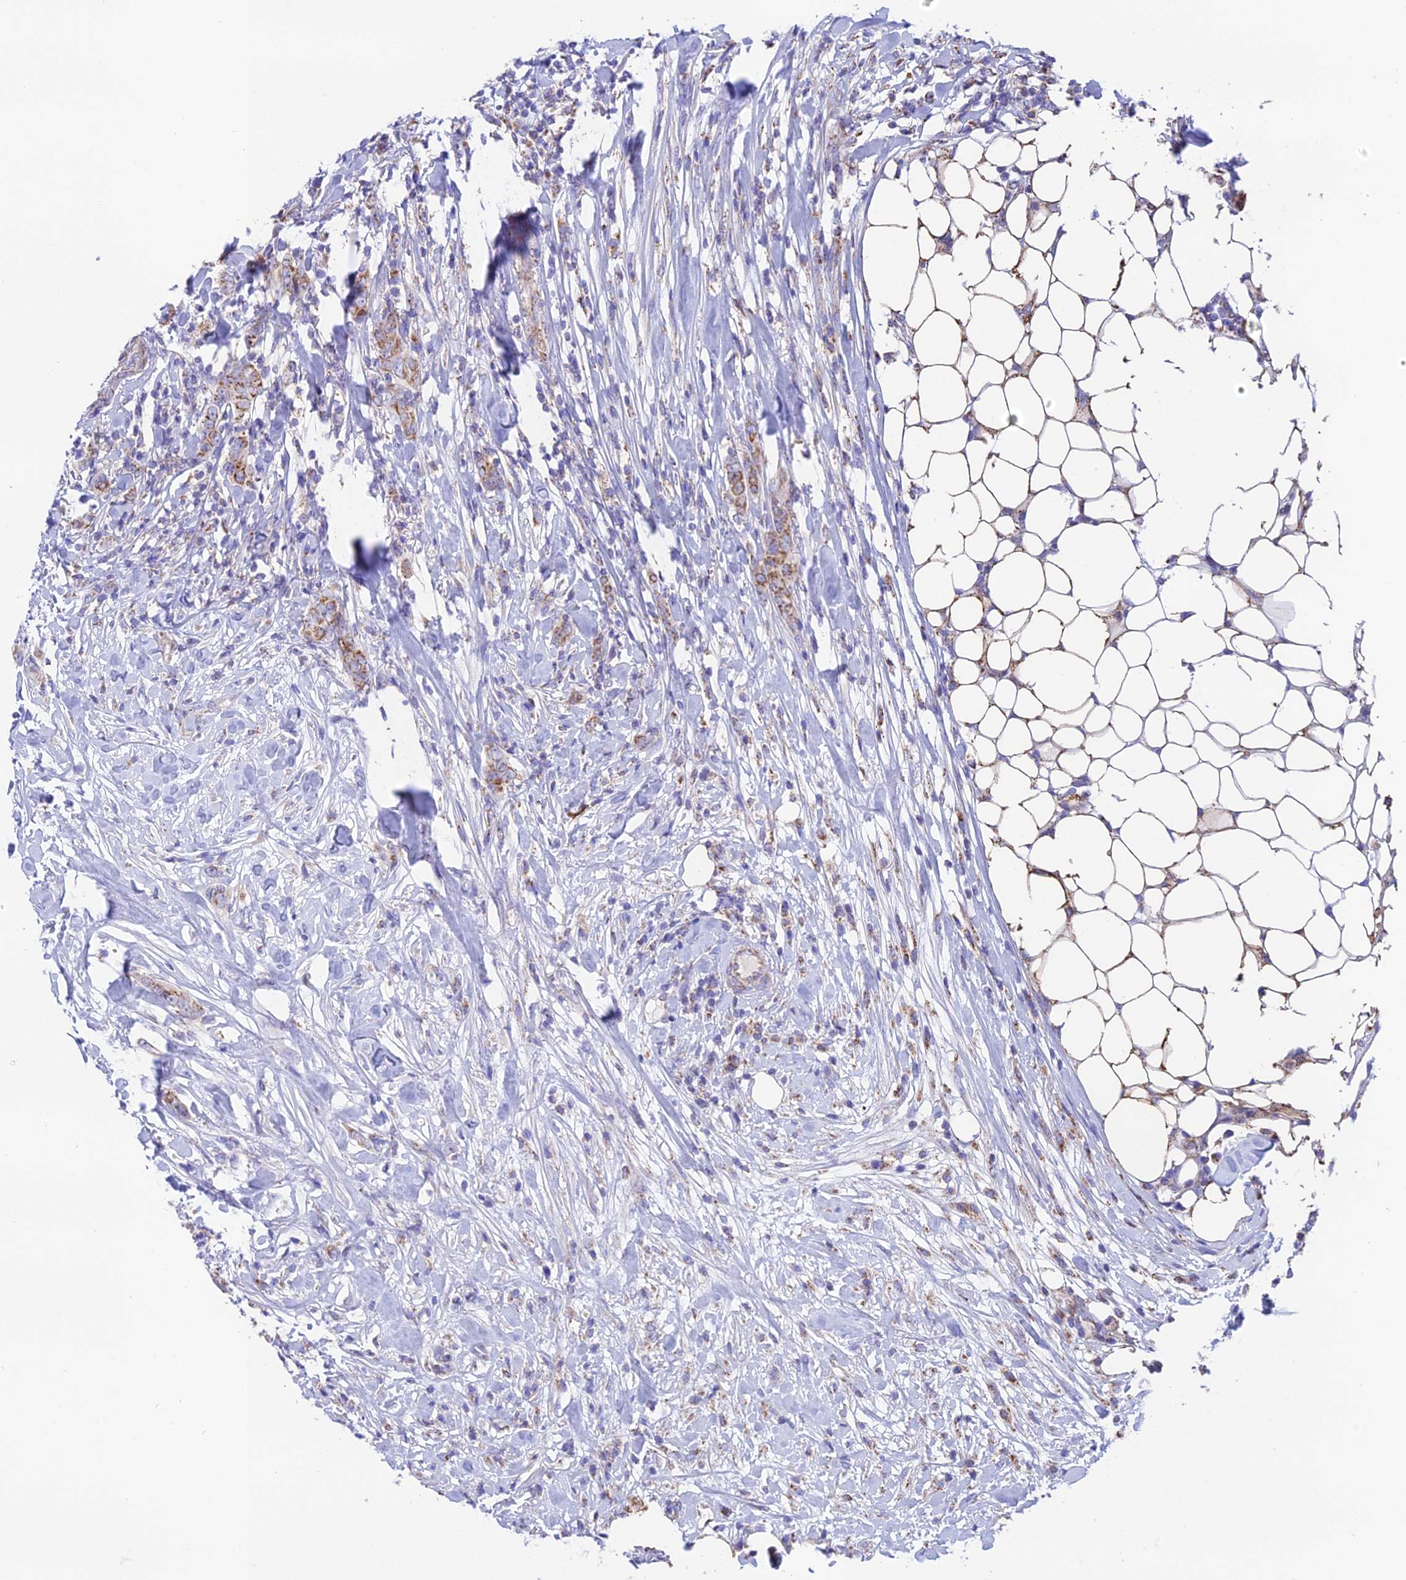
{"staining": {"intensity": "moderate", "quantity": ">75%", "location": "cytoplasmic/membranous"}, "tissue": "breast cancer", "cell_type": "Tumor cells", "image_type": "cancer", "snomed": [{"axis": "morphology", "description": "Duct carcinoma"}, {"axis": "topography", "description": "Breast"}], "caption": "Immunohistochemistry histopathology image of neoplastic tissue: human breast cancer stained using IHC demonstrates medium levels of moderate protein expression localized specifically in the cytoplasmic/membranous of tumor cells, appearing as a cytoplasmic/membranous brown color.", "gene": "HSDL2", "patient": {"sex": "female", "age": 40}}